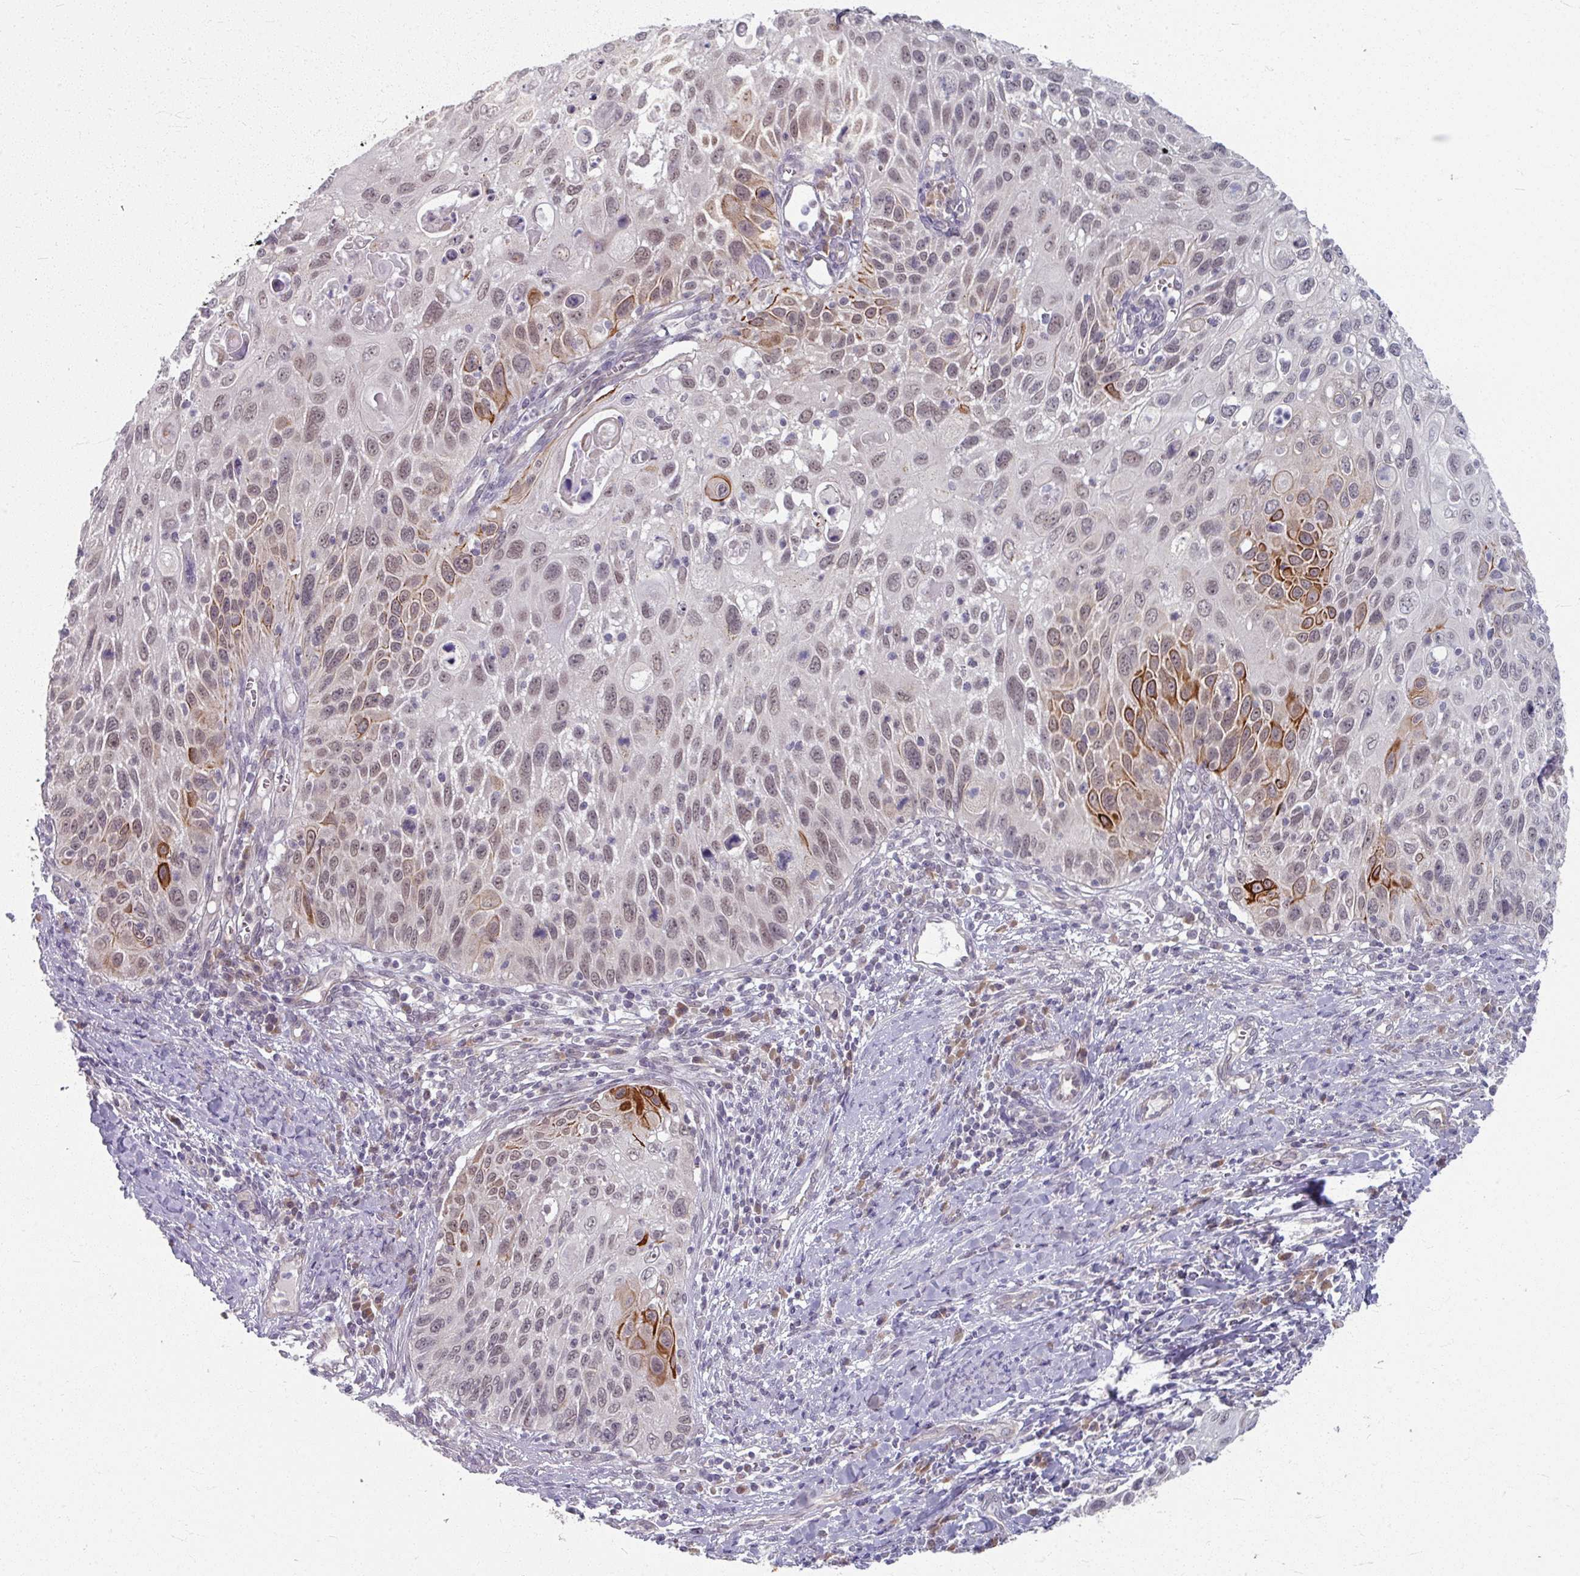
{"staining": {"intensity": "moderate", "quantity": "25%-75%", "location": "cytoplasmic/membranous"}, "tissue": "cervical cancer", "cell_type": "Tumor cells", "image_type": "cancer", "snomed": [{"axis": "morphology", "description": "Squamous cell carcinoma, NOS"}, {"axis": "topography", "description": "Cervix"}], "caption": "This histopathology image shows IHC staining of human cervical cancer, with medium moderate cytoplasmic/membranous positivity in about 25%-75% of tumor cells.", "gene": "KMT5C", "patient": {"sex": "female", "age": 70}}